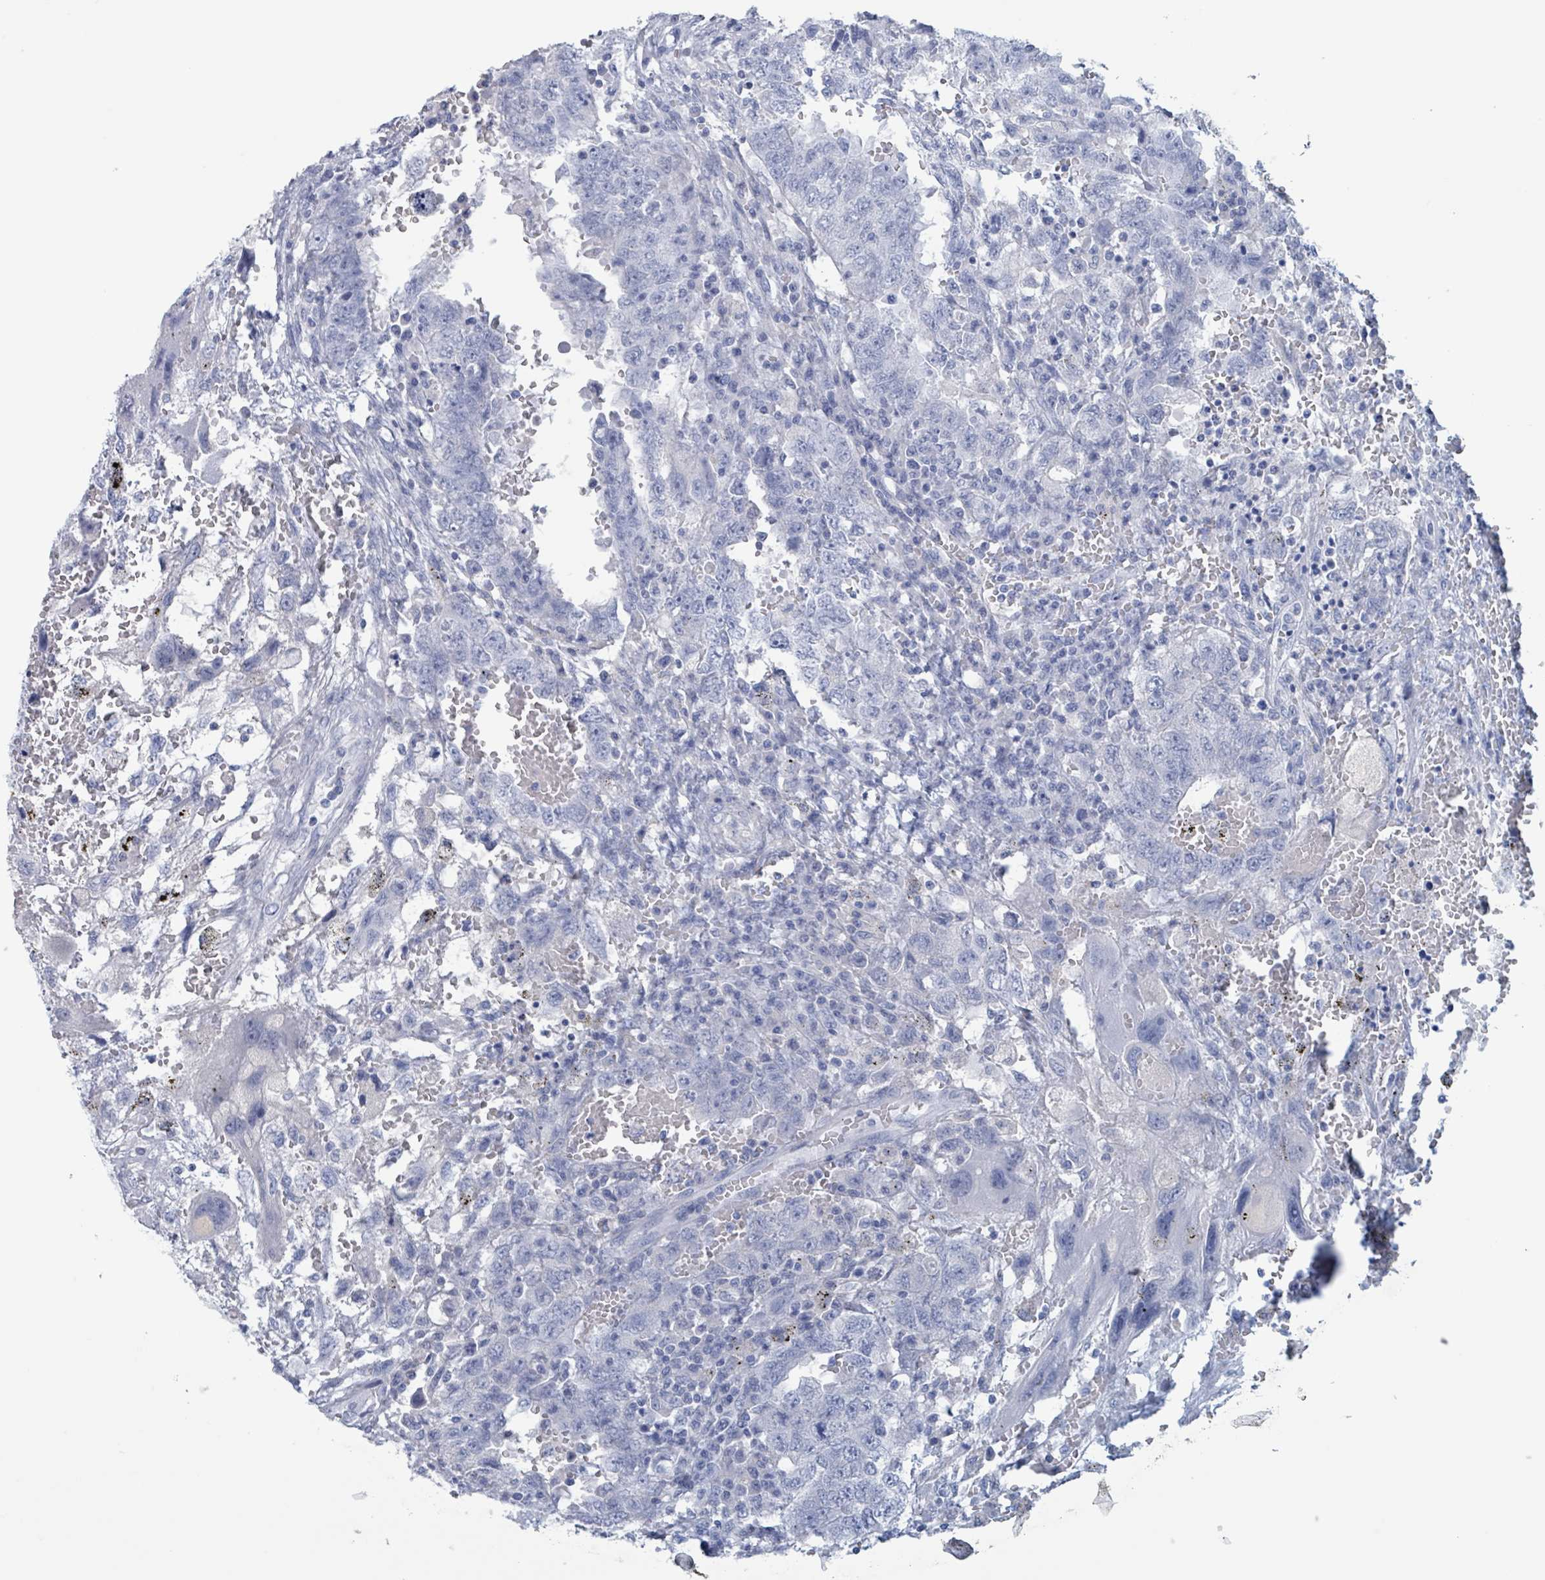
{"staining": {"intensity": "negative", "quantity": "none", "location": "none"}, "tissue": "testis cancer", "cell_type": "Tumor cells", "image_type": "cancer", "snomed": [{"axis": "morphology", "description": "Carcinoma, Embryonal, NOS"}, {"axis": "topography", "description": "Testis"}], "caption": "The image shows no significant expression in tumor cells of embryonal carcinoma (testis).", "gene": "KLK4", "patient": {"sex": "male", "age": 26}}